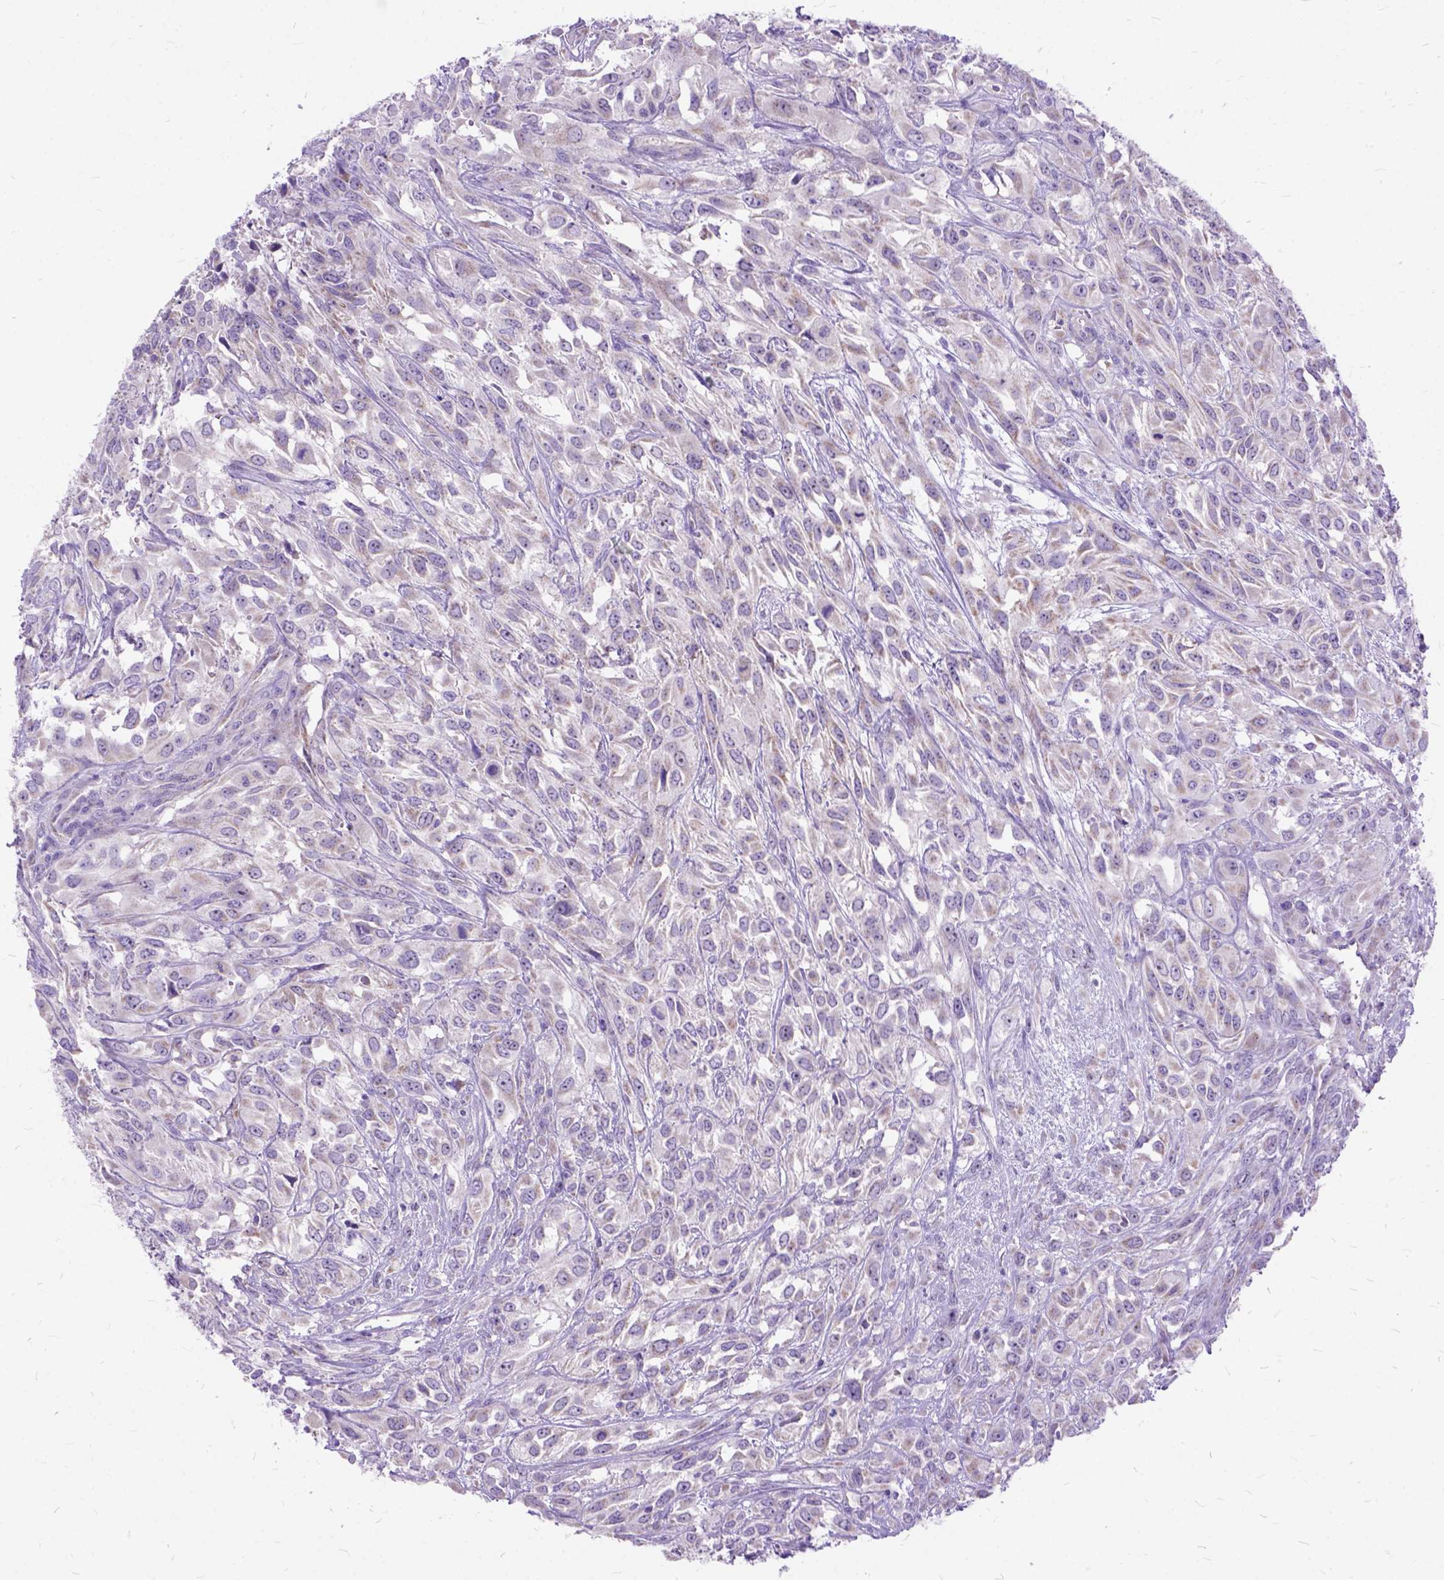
{"staining": {"intensity": "negative", "quantity": "none", "location": "none"}, "tissue": "urothelial cancer", "cell_type": "Tumor cells", "image_type": "cancer", "snomed": [{"axis": "morphology", "description": "Urothelial carcinoma, High grade"}, {"axis": "topography", "description": "Urinary bladder"}], "caption": "Protein analysis of urothelial carcinoma (high-grade) reveals no significant expression in tumor cells. (Brightfield microscopy of DAB immunohistochemistry at high magnification).", "gene": "CTAG2", "patient": {"sex": "male", "age": 67}}